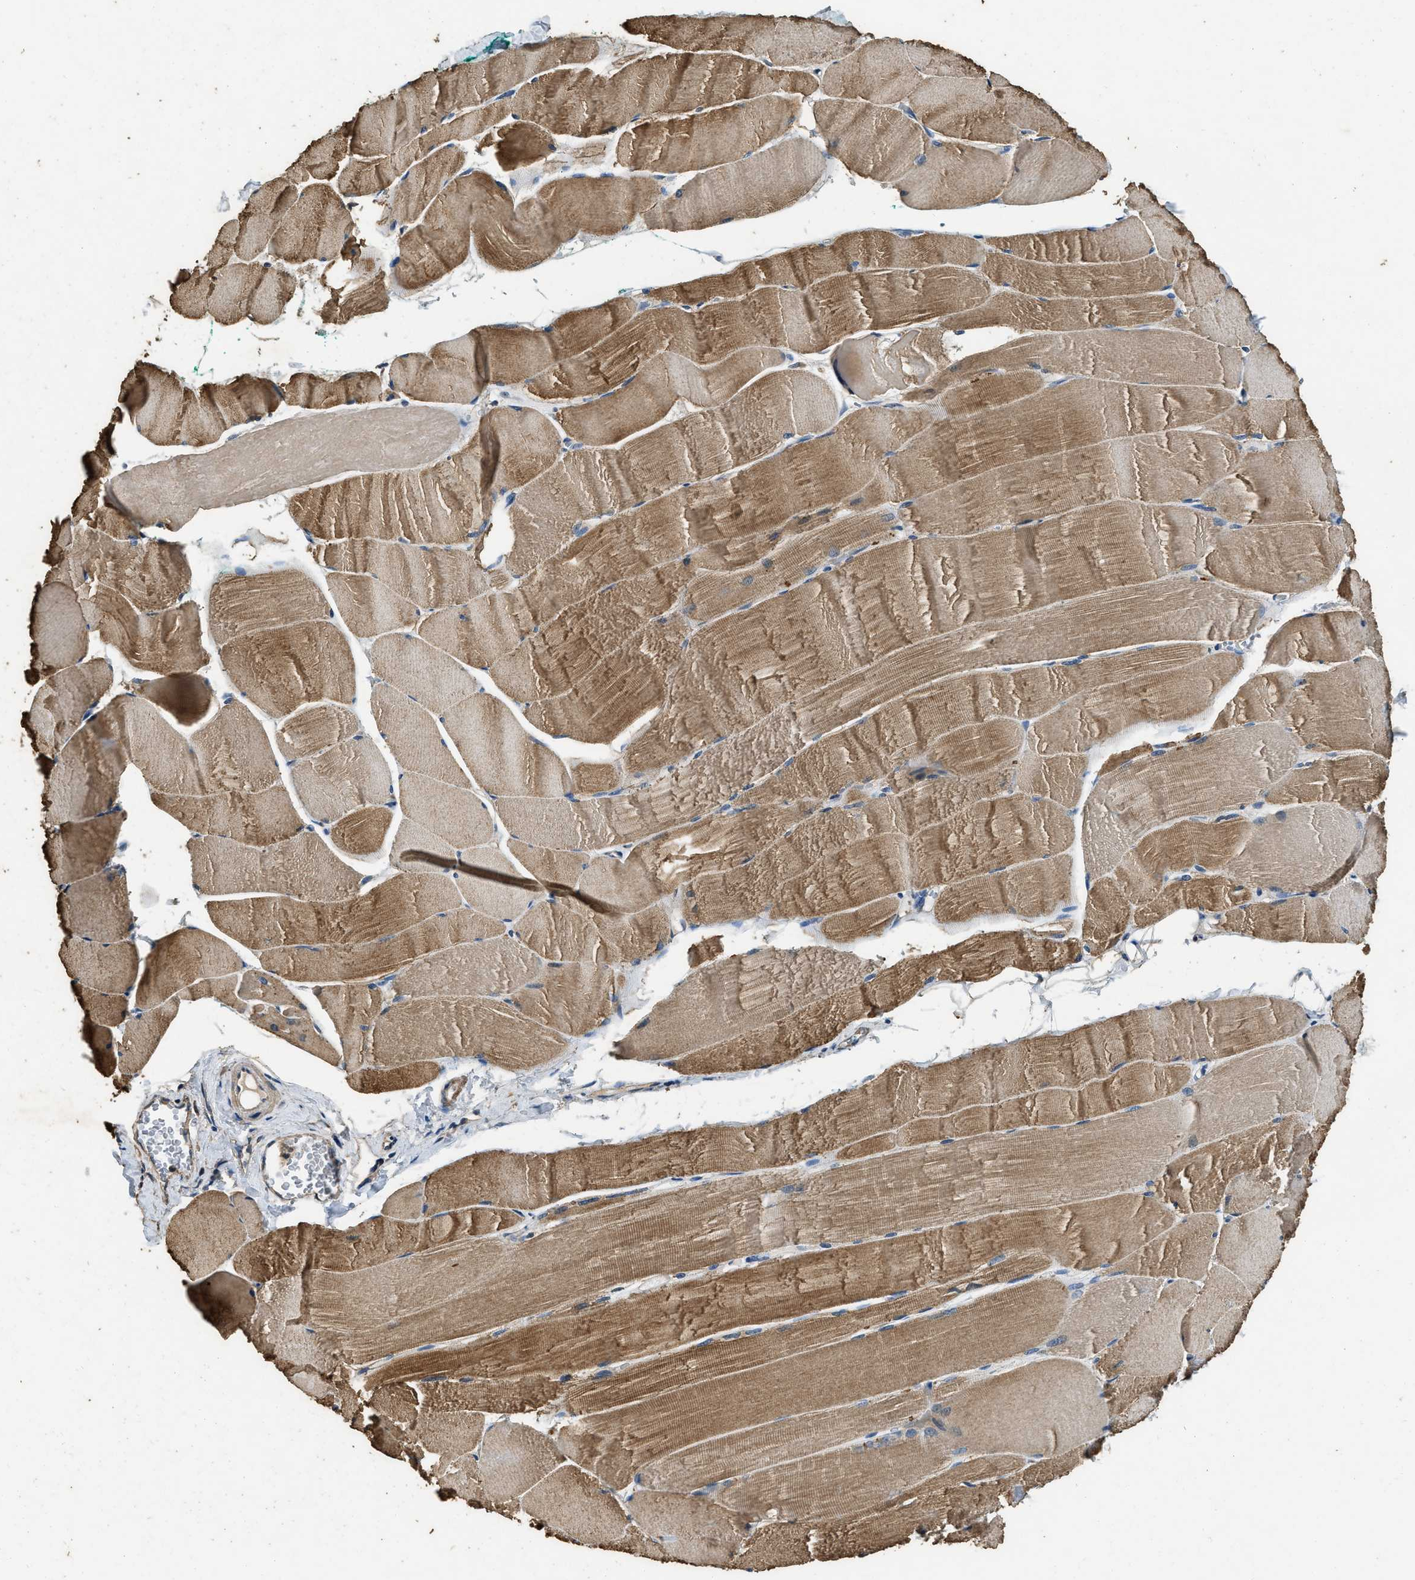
{"staining": {"intensity": "moderate", "quantity": ">75%", "location": "cytoplasmic/membranous"}, "tissue": "skeletal muscle", "cell_type": "Myocytes", "image_type": "normal", "snomed": [{"axis": "morphology", "description": "Normal tissue, NOS"}, {"axis": "morphology", "description": "Squamous cell carcinoma, NOS"}, {"axis": "topography", "description": "Skeletal muscle"}], "caption": "This histopathology image displays immunohistochemistry staining of normal human skeletal muscle, with medium moderate cytoplasmic/membranous staining in approximately >75% of myocytes.", "gene": "MIB1", "patient": {"sex": "male", "age": 51}}